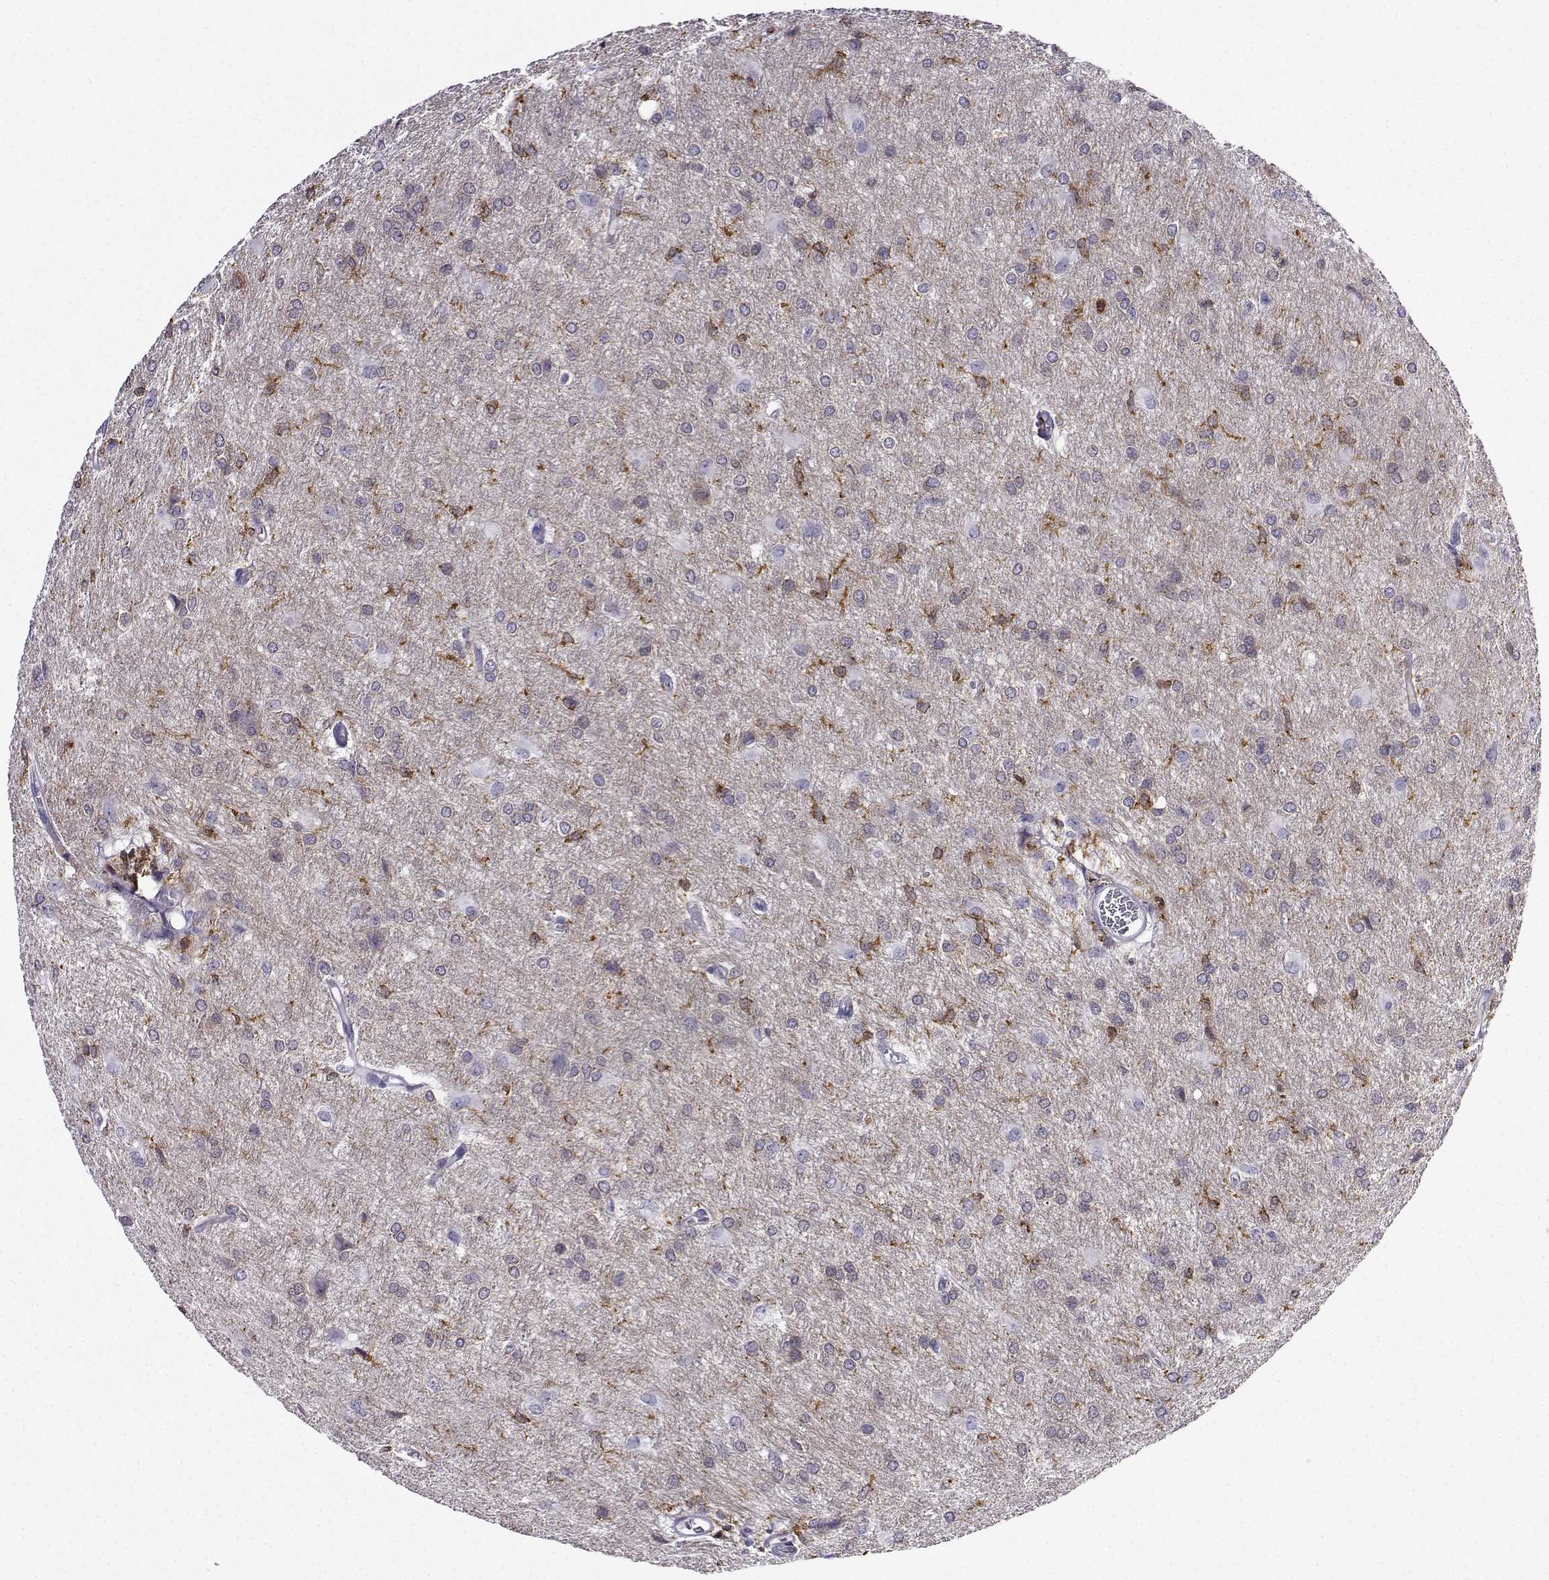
{"staining": {"intensity": "negative", "quantity": "none", "location": "none"}, "tissue": "glioma", "cell_type": "Tumor cells", "image_type": "cancer", "snomed": [{"axis": "morphology", "description": "Glioma, malignant, High grade"}, {"axis": "topography", "description": "Brain"}], "caption": "Tumor cells are negative for protein expression in human glioma.", "gene": "DOCK10", "patient": {"sex": "male", "age": 68}}